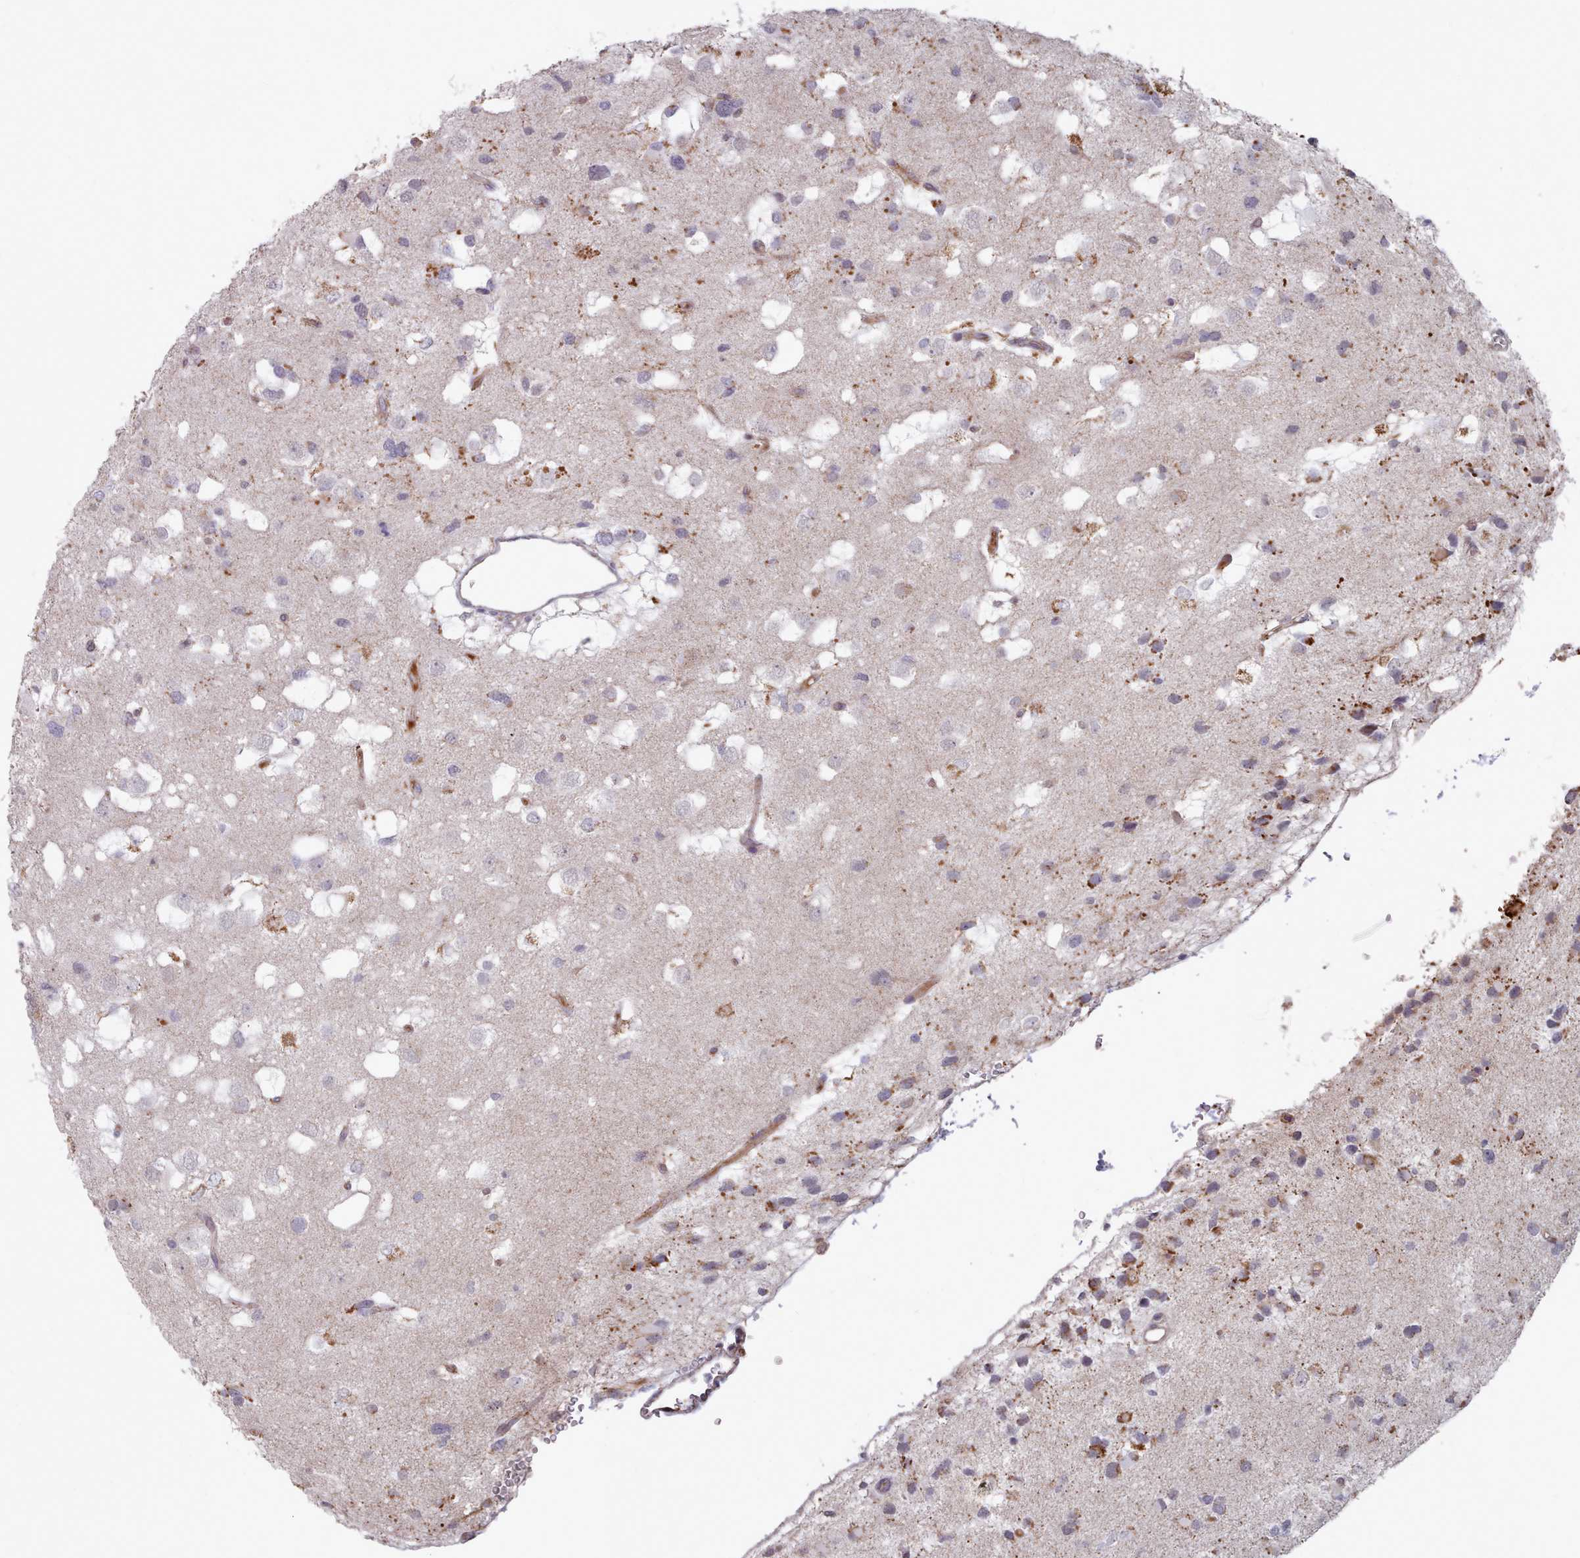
{"staining": {"intensity": "moderate", "quantity": "25%-75%", "location": "cytoplasmic/membranous"}, "tissue": "glioma", "cell_type": "Tumor cells", "image_type": "cancer", "snomed": [{"axis": "morphology", "description": "Glioma, malignant, High grade"}, {"axis": "topography", "description": "Brain"}], "caption": "High-power microscopy captured an IHC histopathology image of glioma, revealing moderate cytoplasmic/membranous expression in about 25%-75% of tumor cells.", "gene": "TRARG1", "patient": {"sex": "male", "age": 53}}